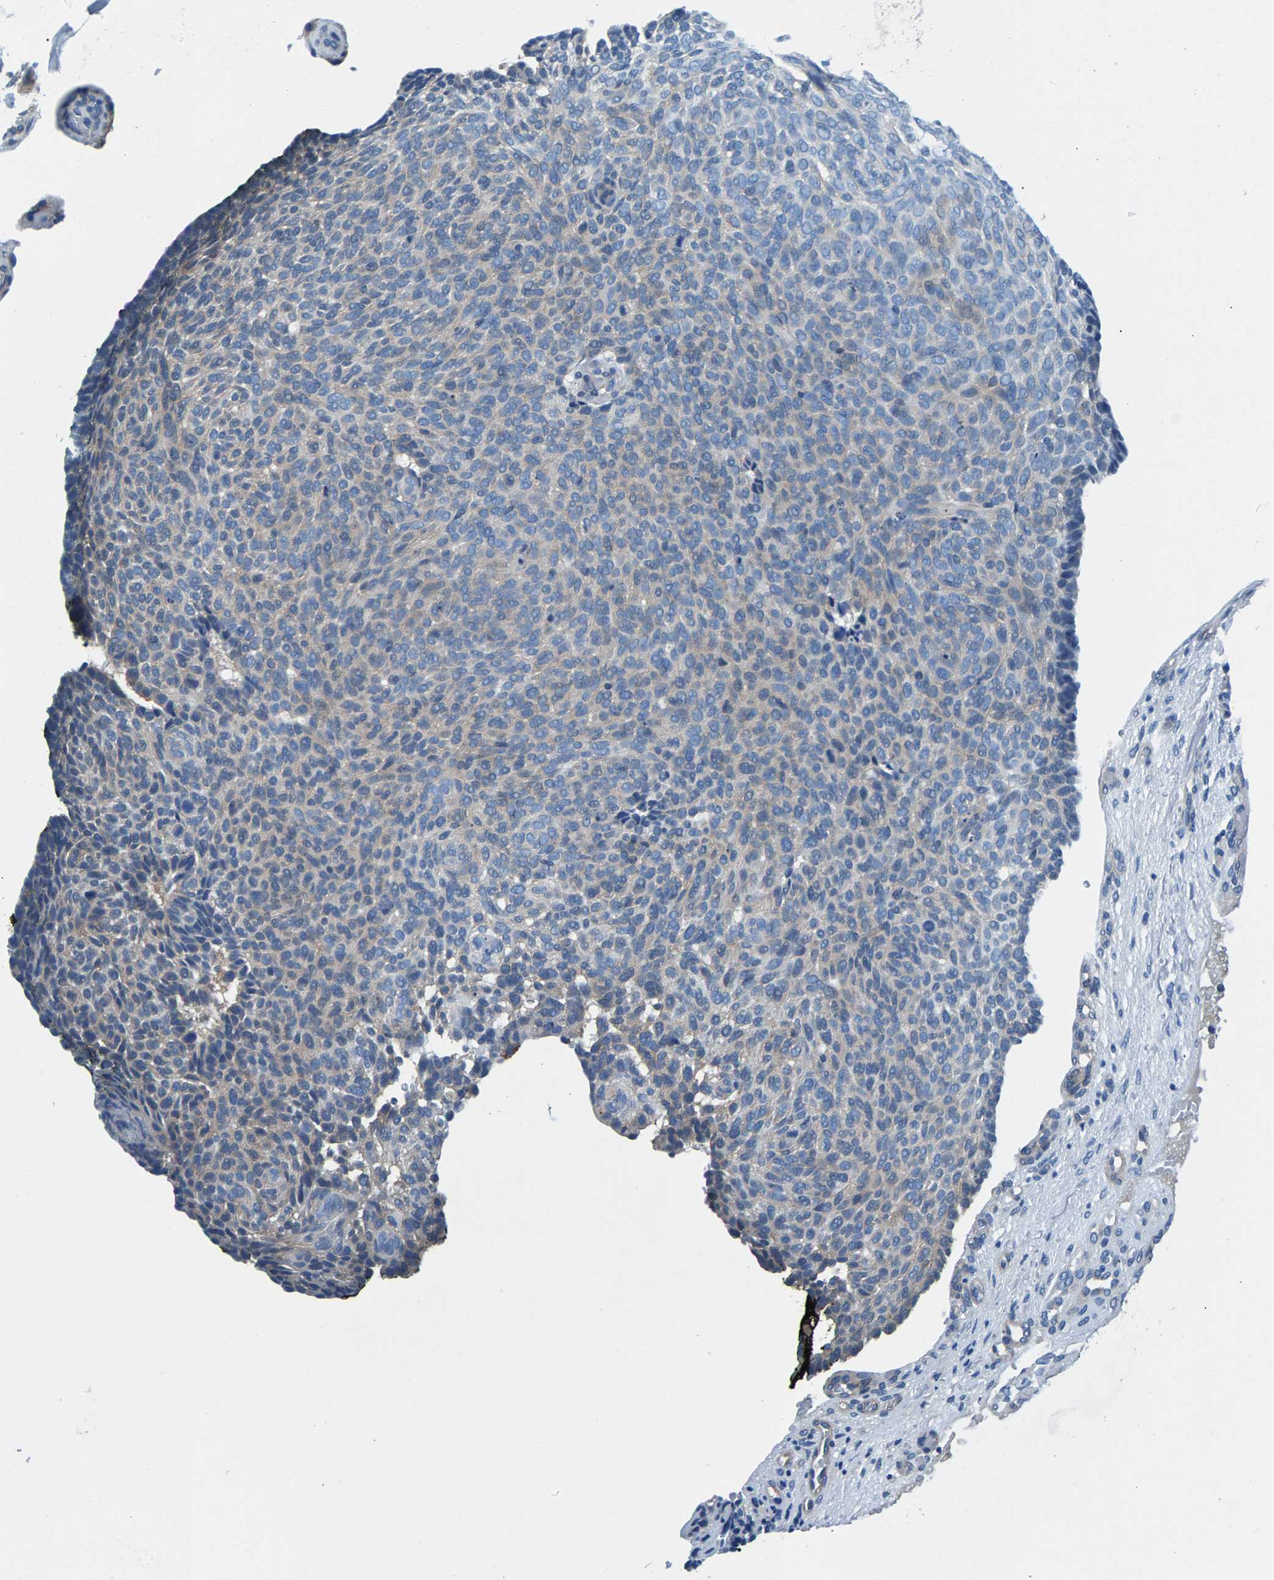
{"staining": {"intensity": "weak", "quantity": "<25%", "location": "cytoplasmic/membranous"}, "tissue": "skin cancer", "cell_type": "Tumor cells", "image_type": "cancer", "snomed": [{"axis": "morphology", "description": "Basal cell carcinoma"}, {"axis": "topography", "description": "Skin"}], "caption": "DAB (3,3'-diaminobenzidine) immunohistochemical staining of skin cancer (basal cell carcinoma) displays no significant staining in tumor cells. (DAB (3,3'-diaminobenzidine) immunohistochemistry (IHC) visualized using brightfield microscopy, high magnification).", "gene": "CDRT4", "patient": {"sex": "male", "age": 61}}